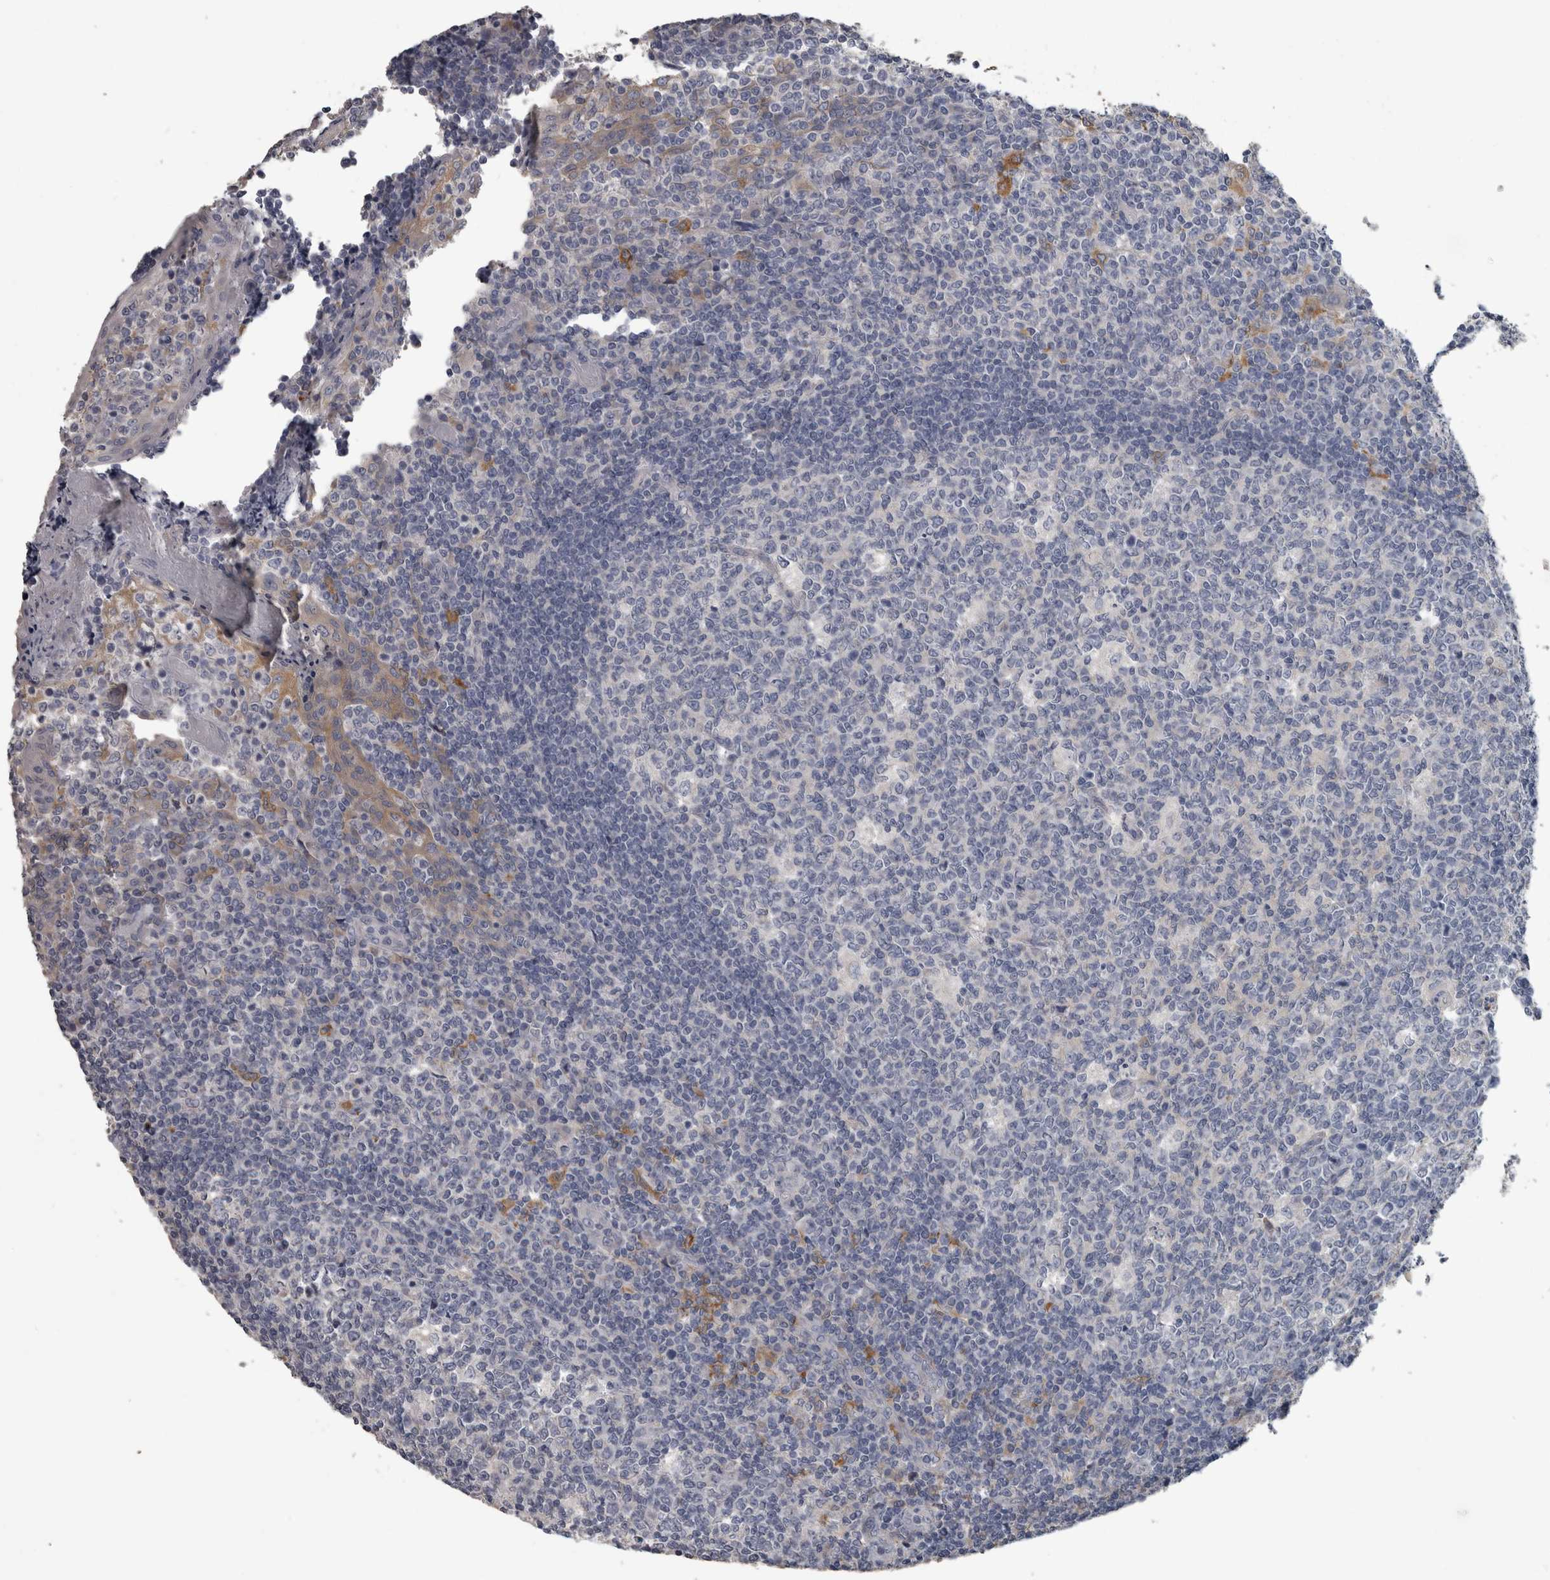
{"staining": {"intensity": "negative", "quantity": "none", "location": "none"}, "tissue": "tonsil", "cell_type": "Germinal center cells", "image_type": "normal", "snomed": [{"axis": "morphology", "description": "Normal tissue, NOS"}, {"axis": "topography", "description": "Tonsil"}], "caption": "This is an IHC image of benign tonsil. There is no staining in germinal center cells.", "gene": "EFEMP2", "patient": {"sex": "female", "age": 19}}